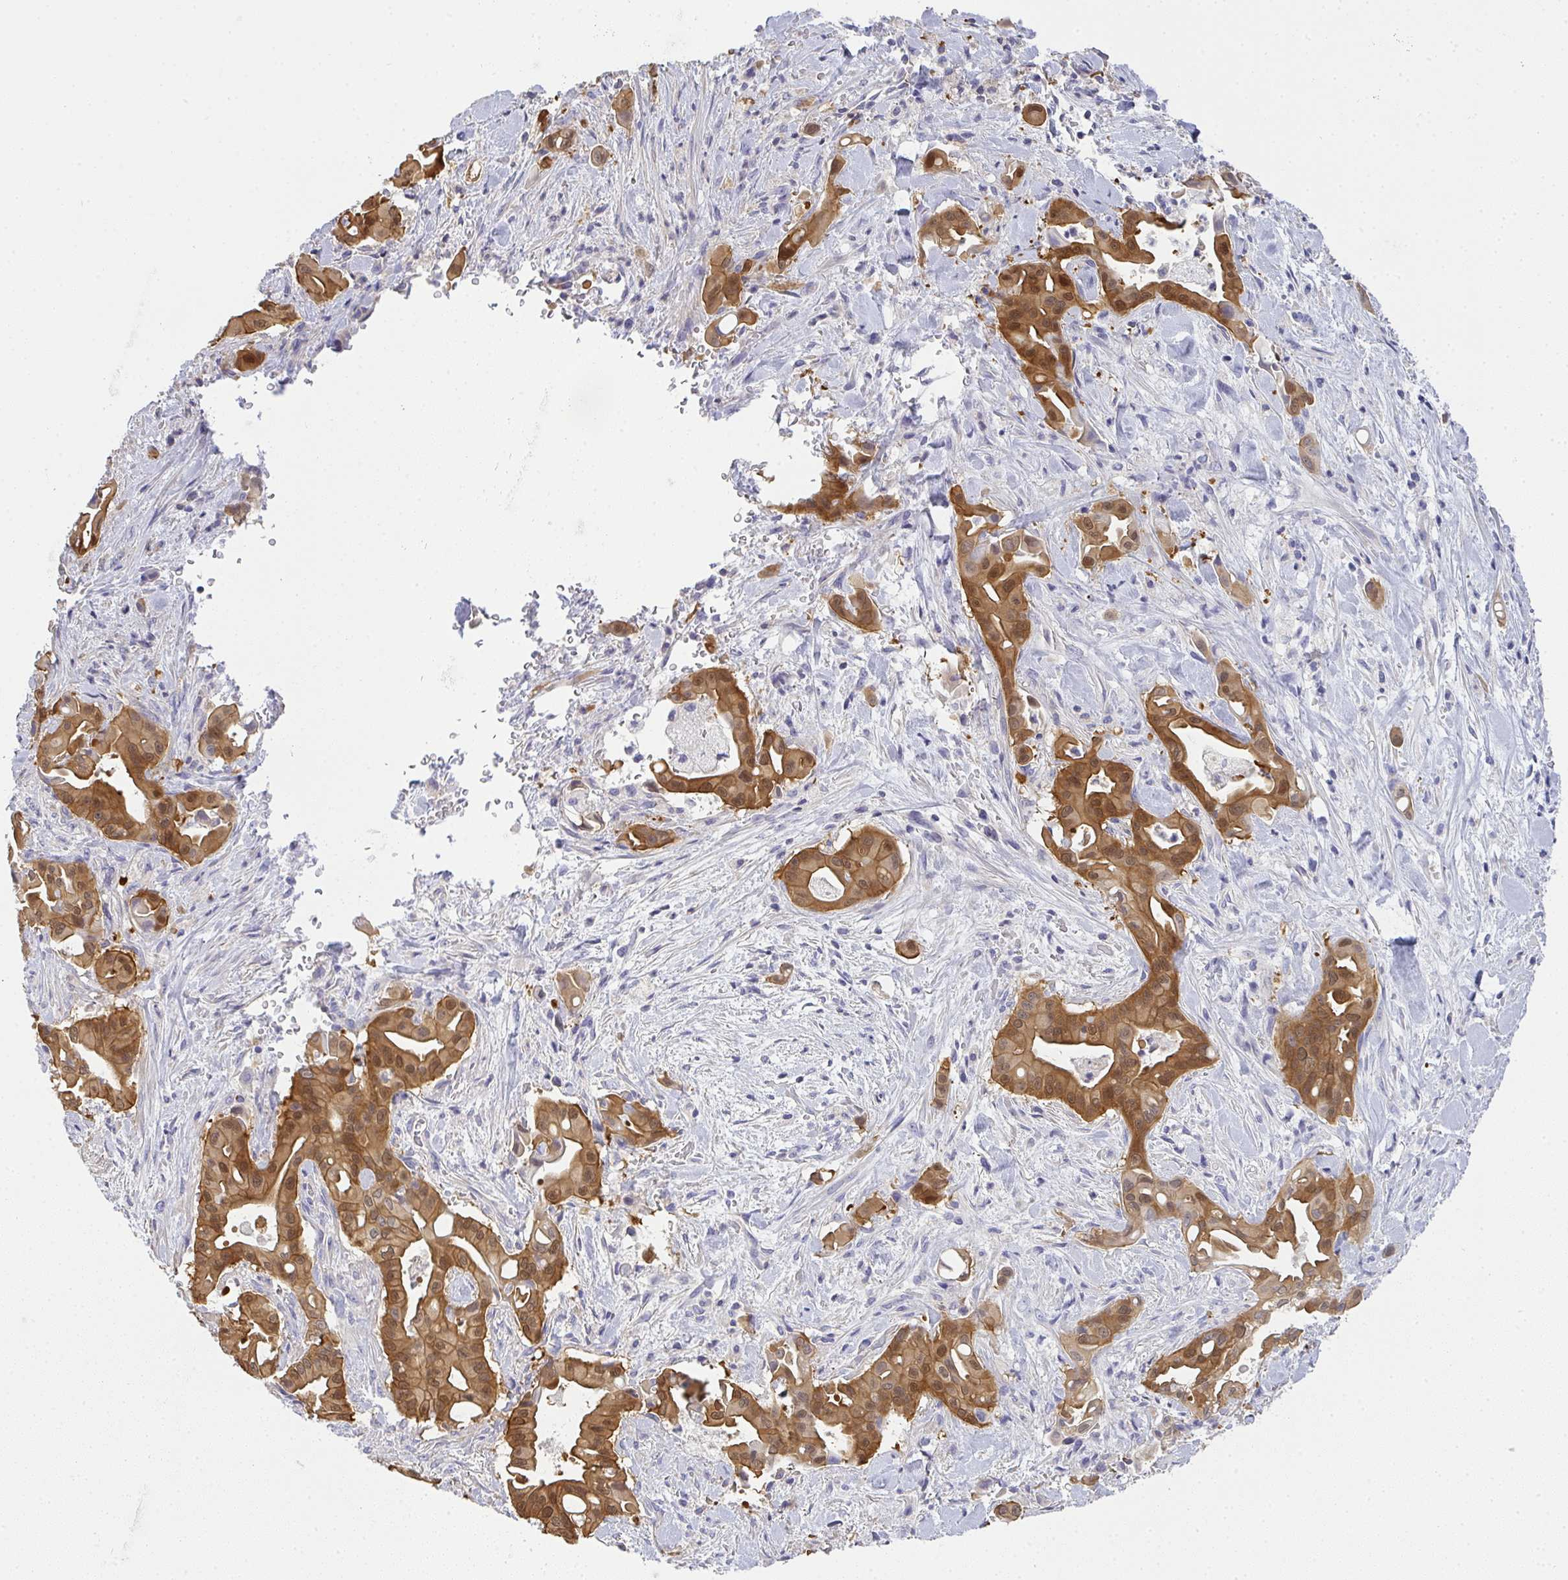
{"staining": {"intensity": "moderate", "quantity": ">75%", "location": "cytoplasmic/membranous,nuclear"}, "tissue": "liver cancer", "cell_type": "Tumor cells", "image_type": "cancer", "snomed": [{"axis": "morphology", "description": "Cholangiocarcinoma"}, {"axis": "topography", "description": "Liver"}], "caption": "About >75% of tumor cells in human cholangiocarcinoma (liver) display moderate cytoplasmic/membranous and nuclear protein staining as visualized by brown immunohistochemical staining.", "gene": "GSDMB", "patient": {"sex": "female", "age": 68}}